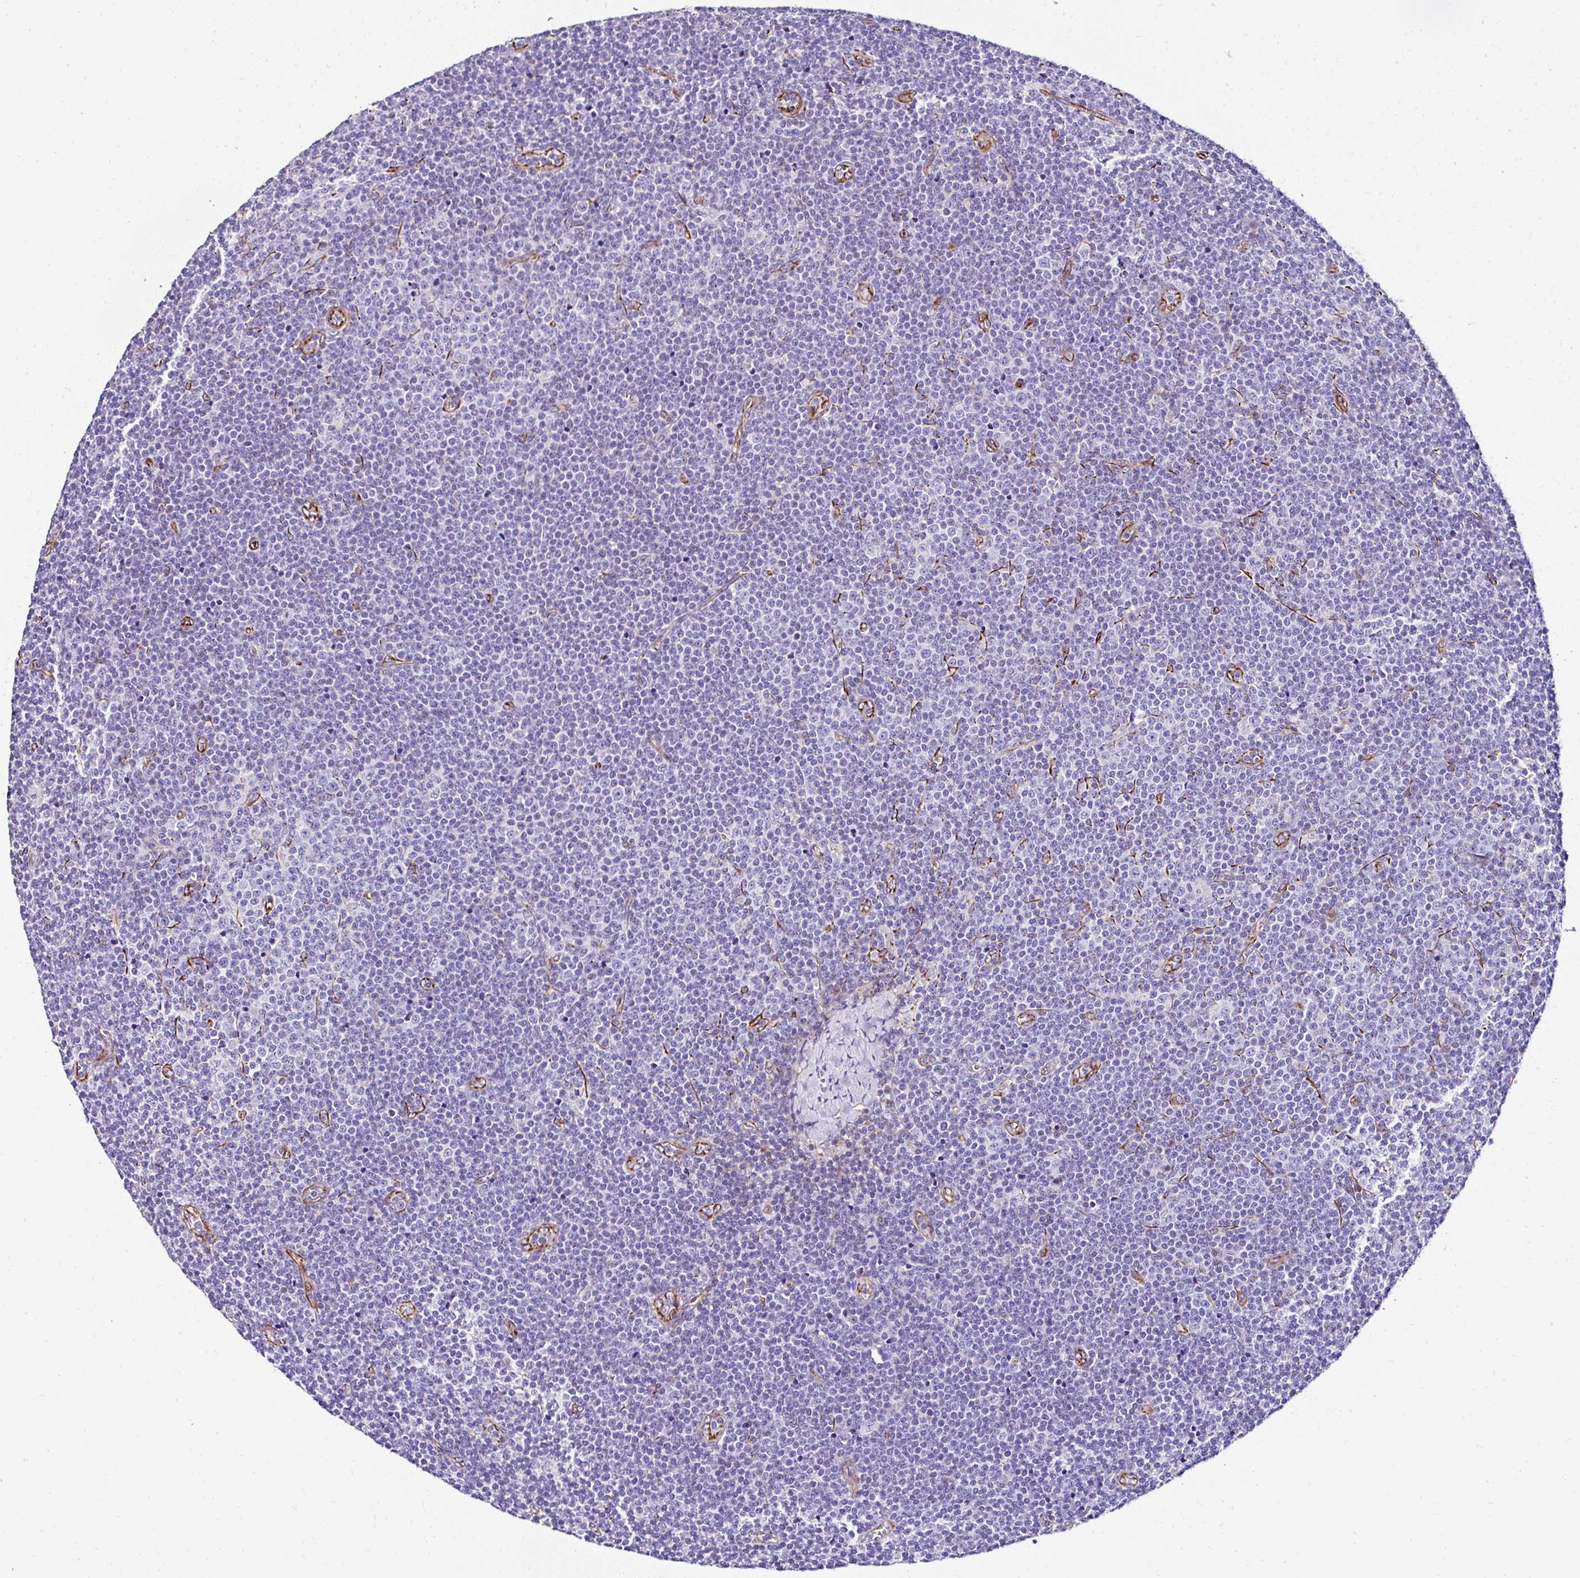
{"staining": {"intensity": "negative", "quantity": "none", "location": "none"}, "tissue": "lymphoma", "cell_type": "Tumor cells", "image_type": "cancer", "snomed": [{"axis": "morphology", "description": "Malignant lymphoma, non-Hodgkin's type, Low grade"}, {"axis": "topography", "description": "Lymph node"}], "caption": "High power microscopy image of an immunohistochemistry micrograph of malignant lymphoma, non-Hodgkin's type (low-grade), revealing no significant staining in tumor cells.", "gene": "DEPDC5", "patient": {"sex": "male", "age": 48}}